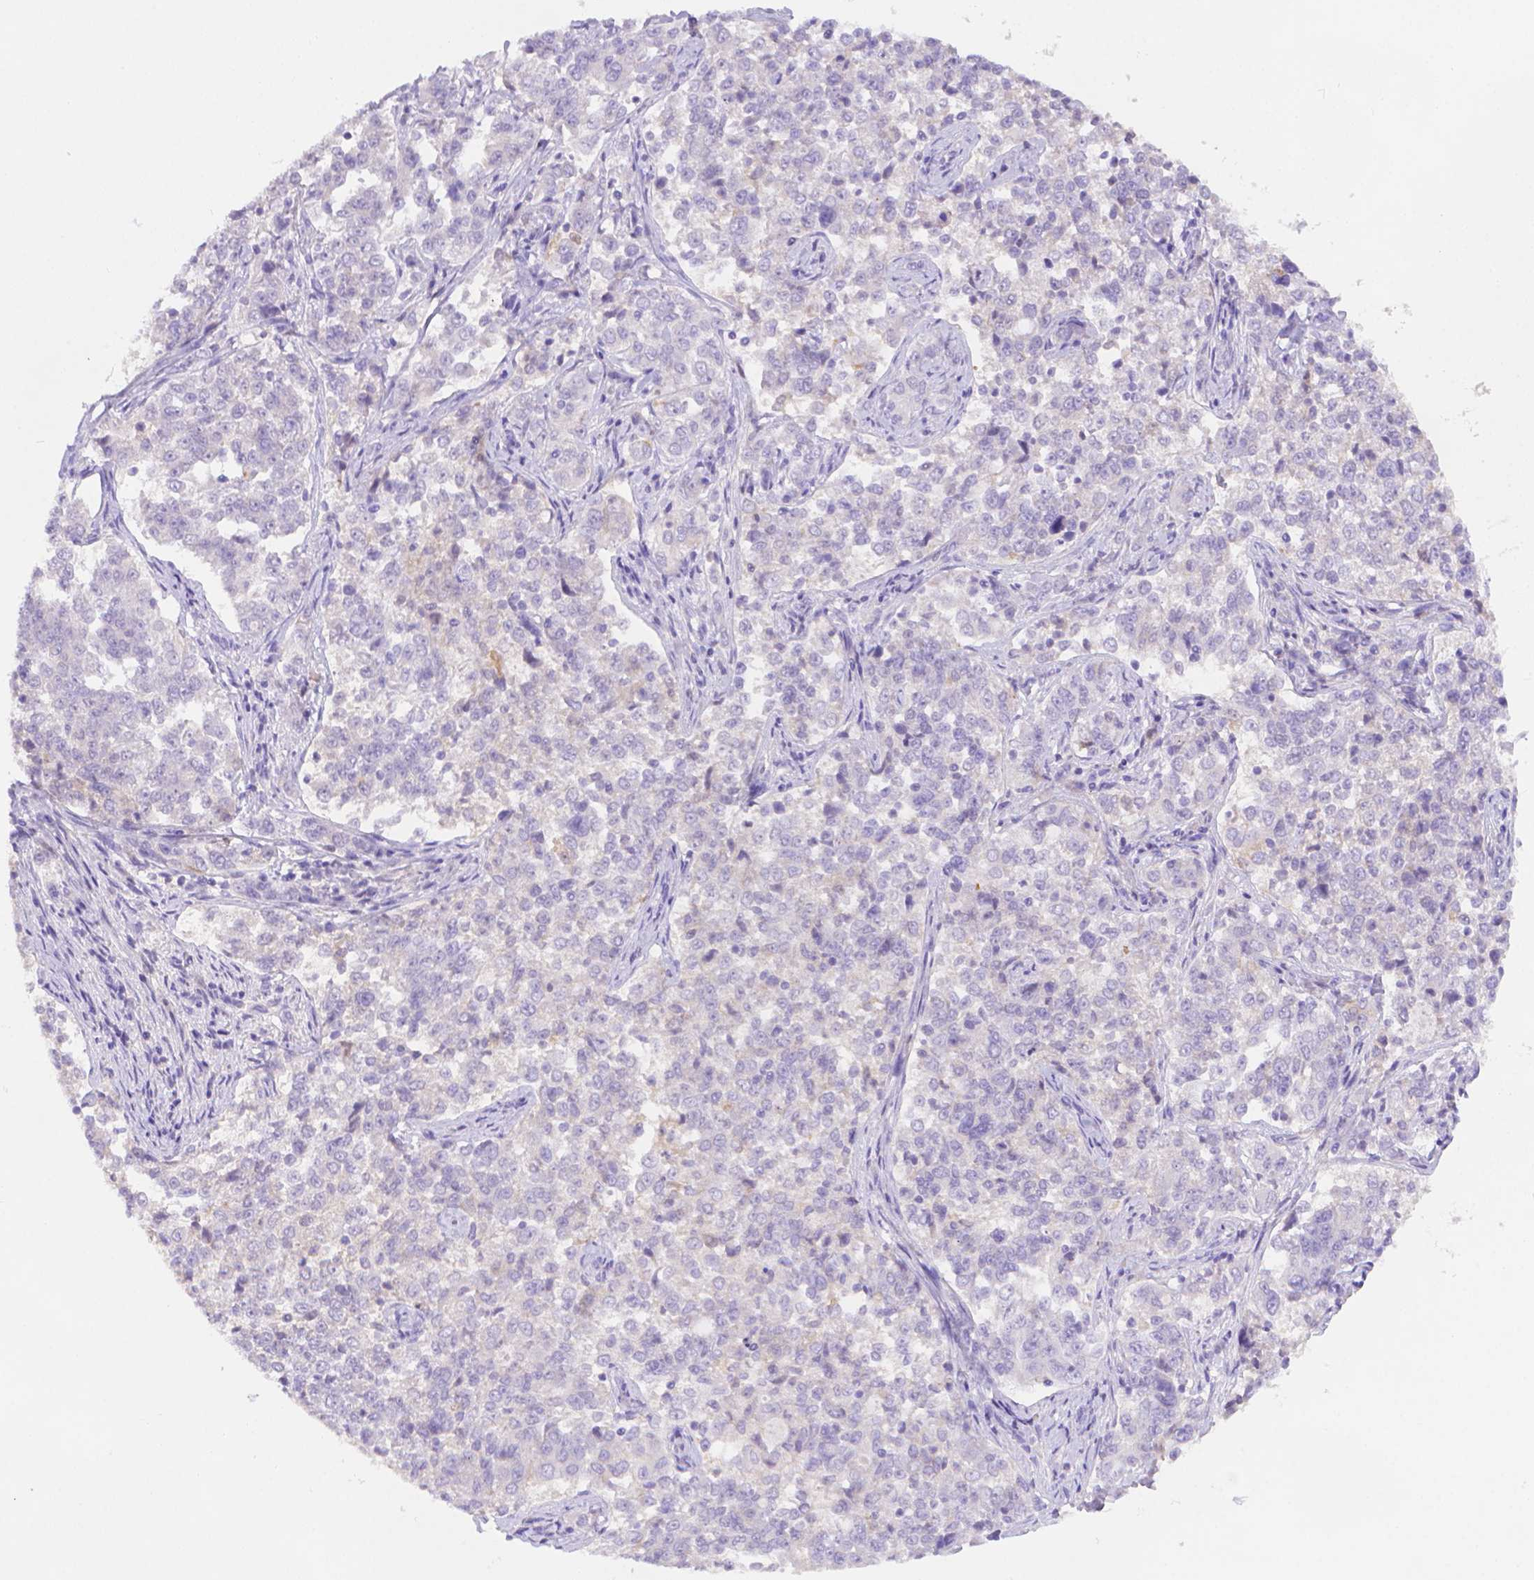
{"staining": {"intensity": "negative", "quantity": "none", "location": "none"}, "tissue": "endometrial cancer", "cell_type": "Tumor cells", "image_type": "cancer", "snomed": [{"axis": "morphology", "description": "Adenocarcinoma, NOS"}, {"axis": "topography", "description": "Endometrium"}], "caption": "The image displays no staining of tumor cells in adenocarcinoma (endometrial). (Brightfield microscopy of DAB (3,3'-diaminobenzidine) IHC at high magnification).", "gene": "FGD2", "patient": {"sex": "female", "age": 43}}